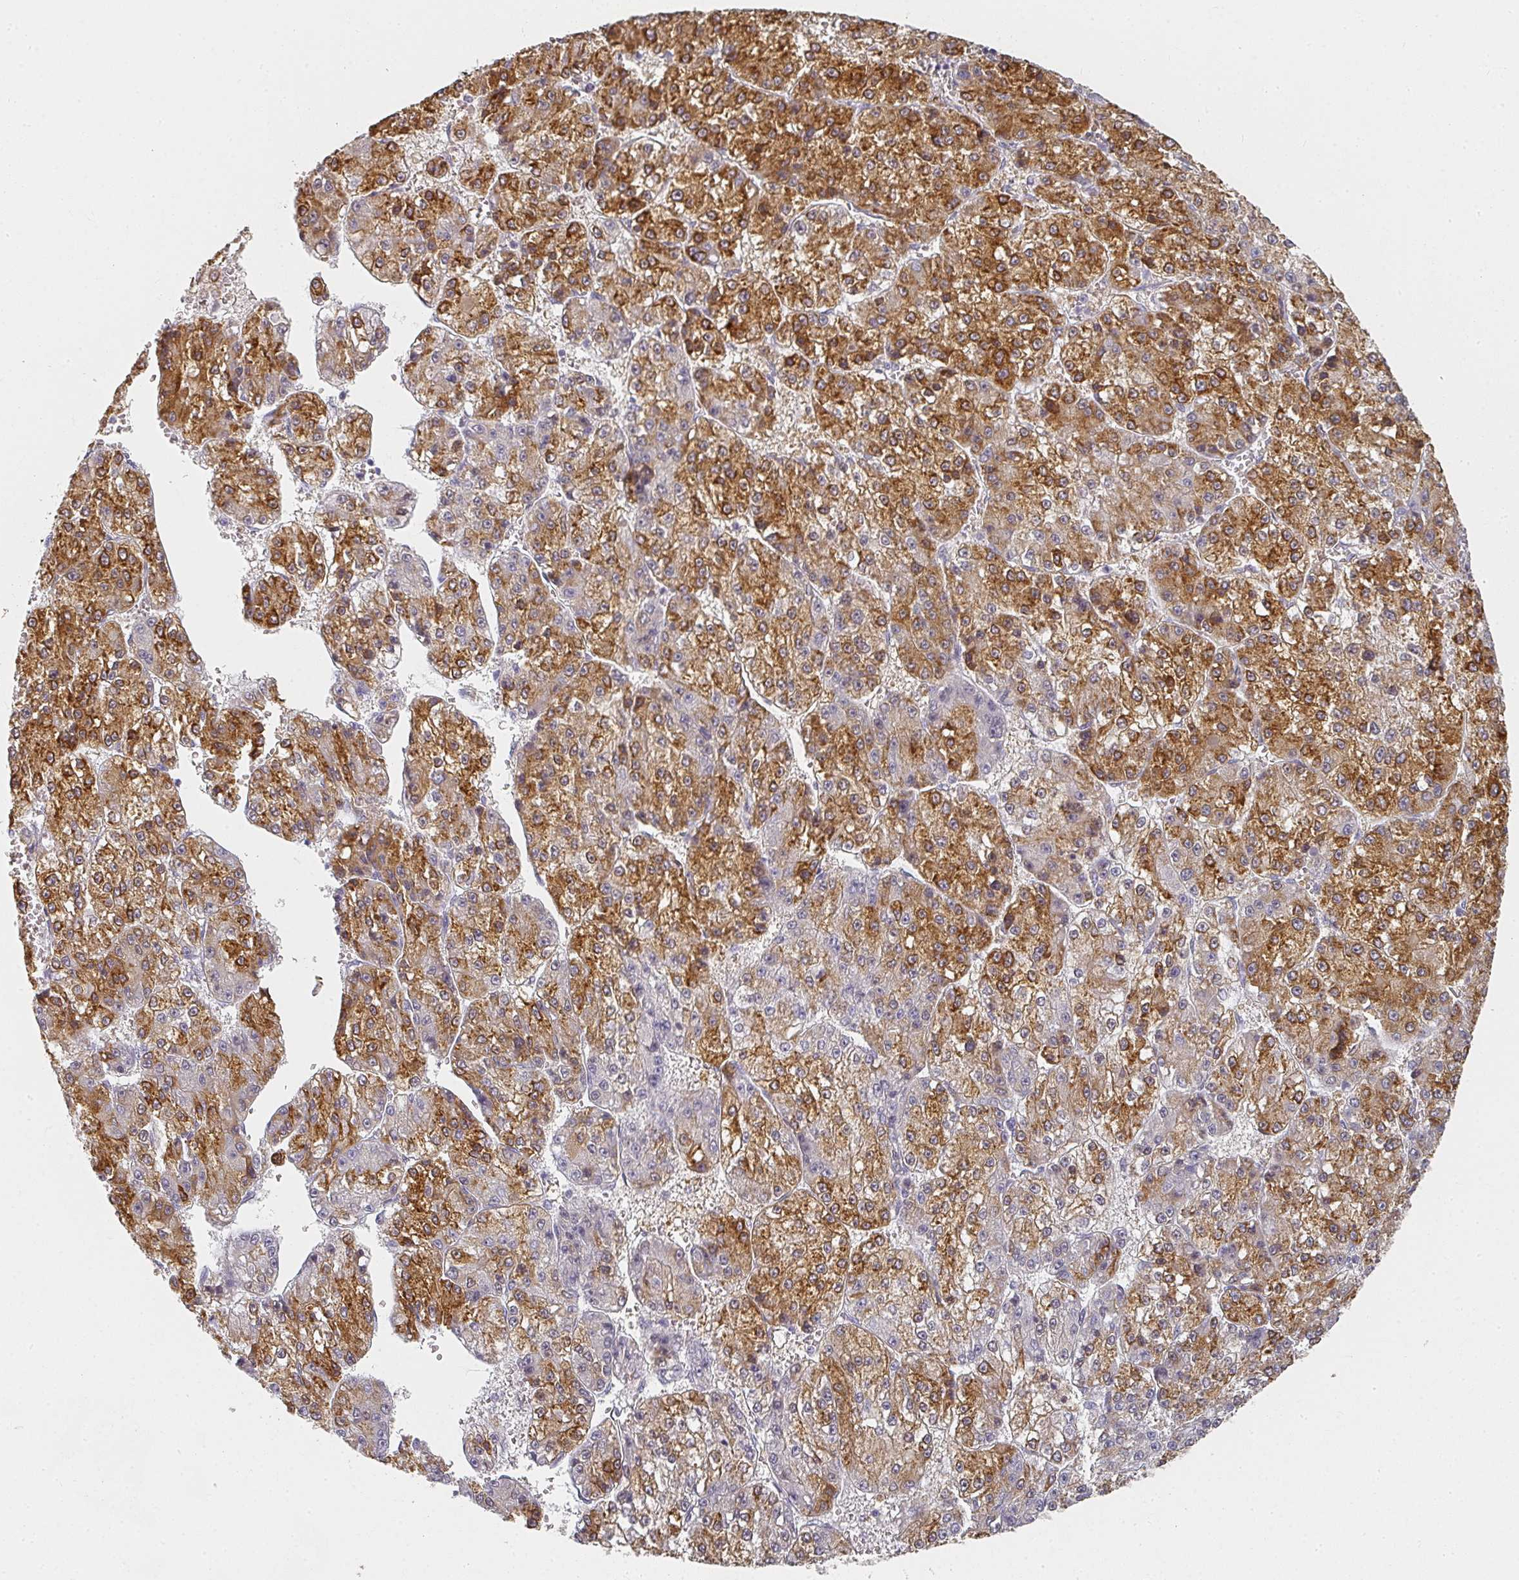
{"staining": {"intensity": "strong", "quantity": ">75%", "location": "cytoplasmic/membranous"}, "tissue": "liver cancer", "cell_type": "Tumor cells", "image_type": "cancer", "snomed": [{"axis": "morphology", "description": "Carcinoma, Hepatocellular, NOS"}, {"axis": "topography", "description": "Liver"}], "caption": "This micrograph demonstrates immunohistochemistry staining of human liver cancer, with high strong cytoplasmic/membranous expression in about >75% of tumor cells.", "gene": "SHISA2", "patient": {"sex": "female", "age": 73}}